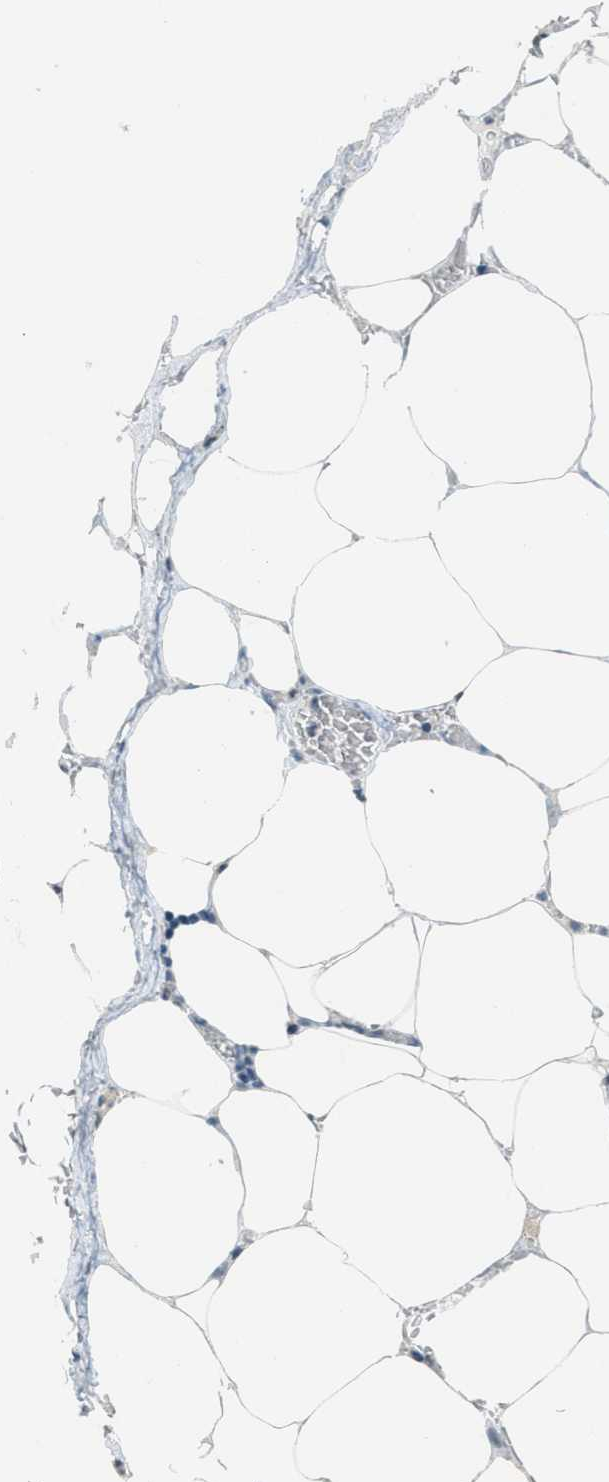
{"staining": {"intensity": "negative", "quantity": "none", "location": "none"}, "tissue": "pancreatic cancer", "cell_type": "Tumor cells", "image_type": "cancer", "snomed": [{"axis": "morphology", "description": "Adenocarcinoma, NOS"}, {"axis": "topography", "description": "Pancreas"}], "caption": "Immunohistochemical staining of human pancreatic cancer (adenocarcinoma) shows no significant staining in tumor cells.", "gene": "TXNDC2", "patient": {"sex": "female", "age": 70}}